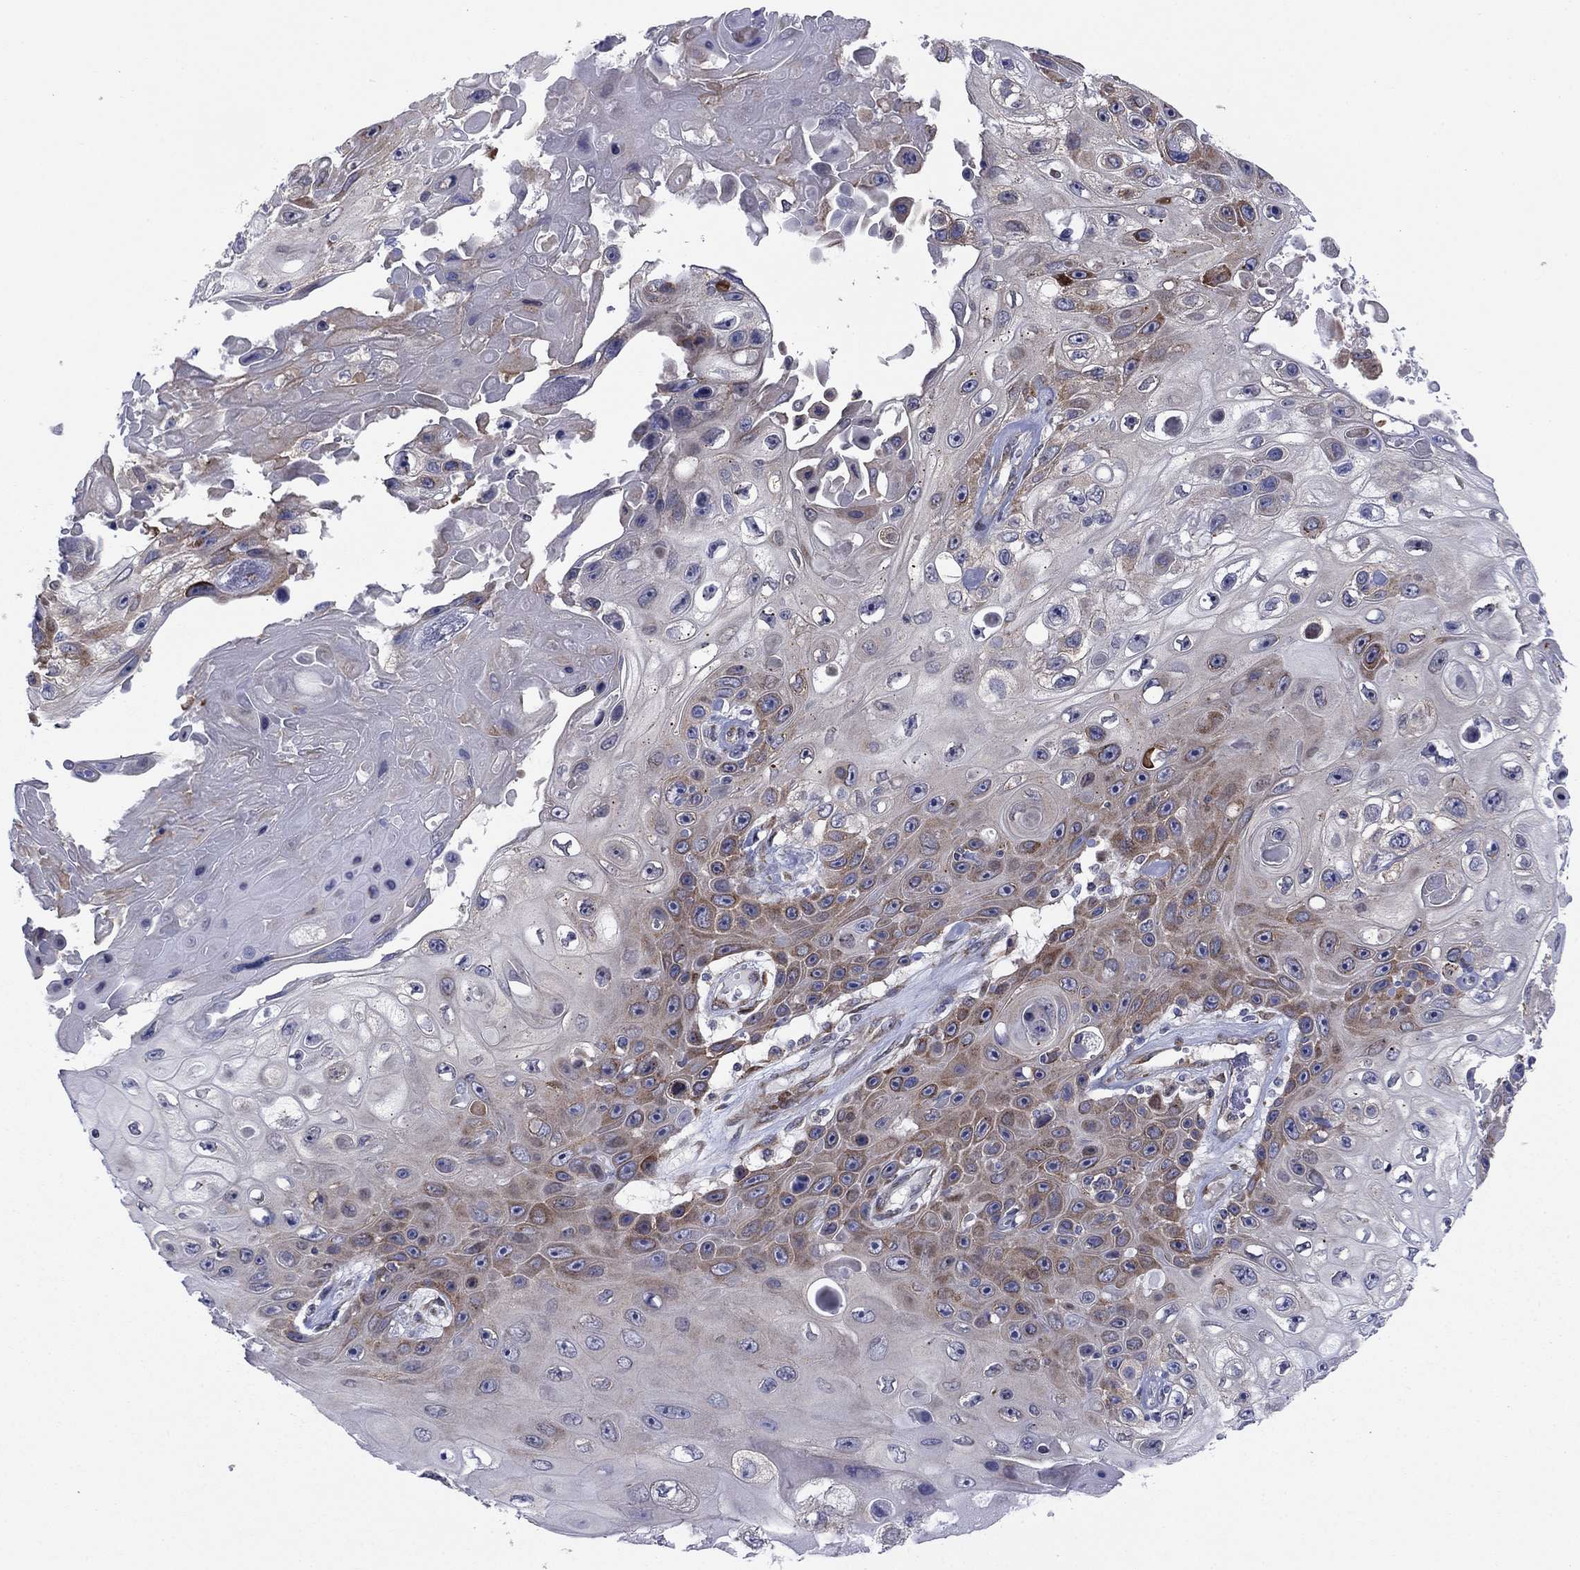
{"staining": {"intensity": "strong", "quantity": "25%-75%", "location": "cytoplasmic/membranous"}, "tissue": "skin cancer", "cell_type": "Tumor cells", "image_type": "cancer", "snomed": [{"axis": "morphology", "description": "Squamous cell carcinoma, NOS"}, {"axis": "topography", "description": "Skin"}], "caption": "Protein staining by immunohistochemistry (IHC) demonstrates strong cytoplasmic/membranous expression in approximately 25%-75% of tumor cells in skin squamous cell carcinoma.", "gene": "GPR155", "patient": {"sex": "male", "age": 82}}